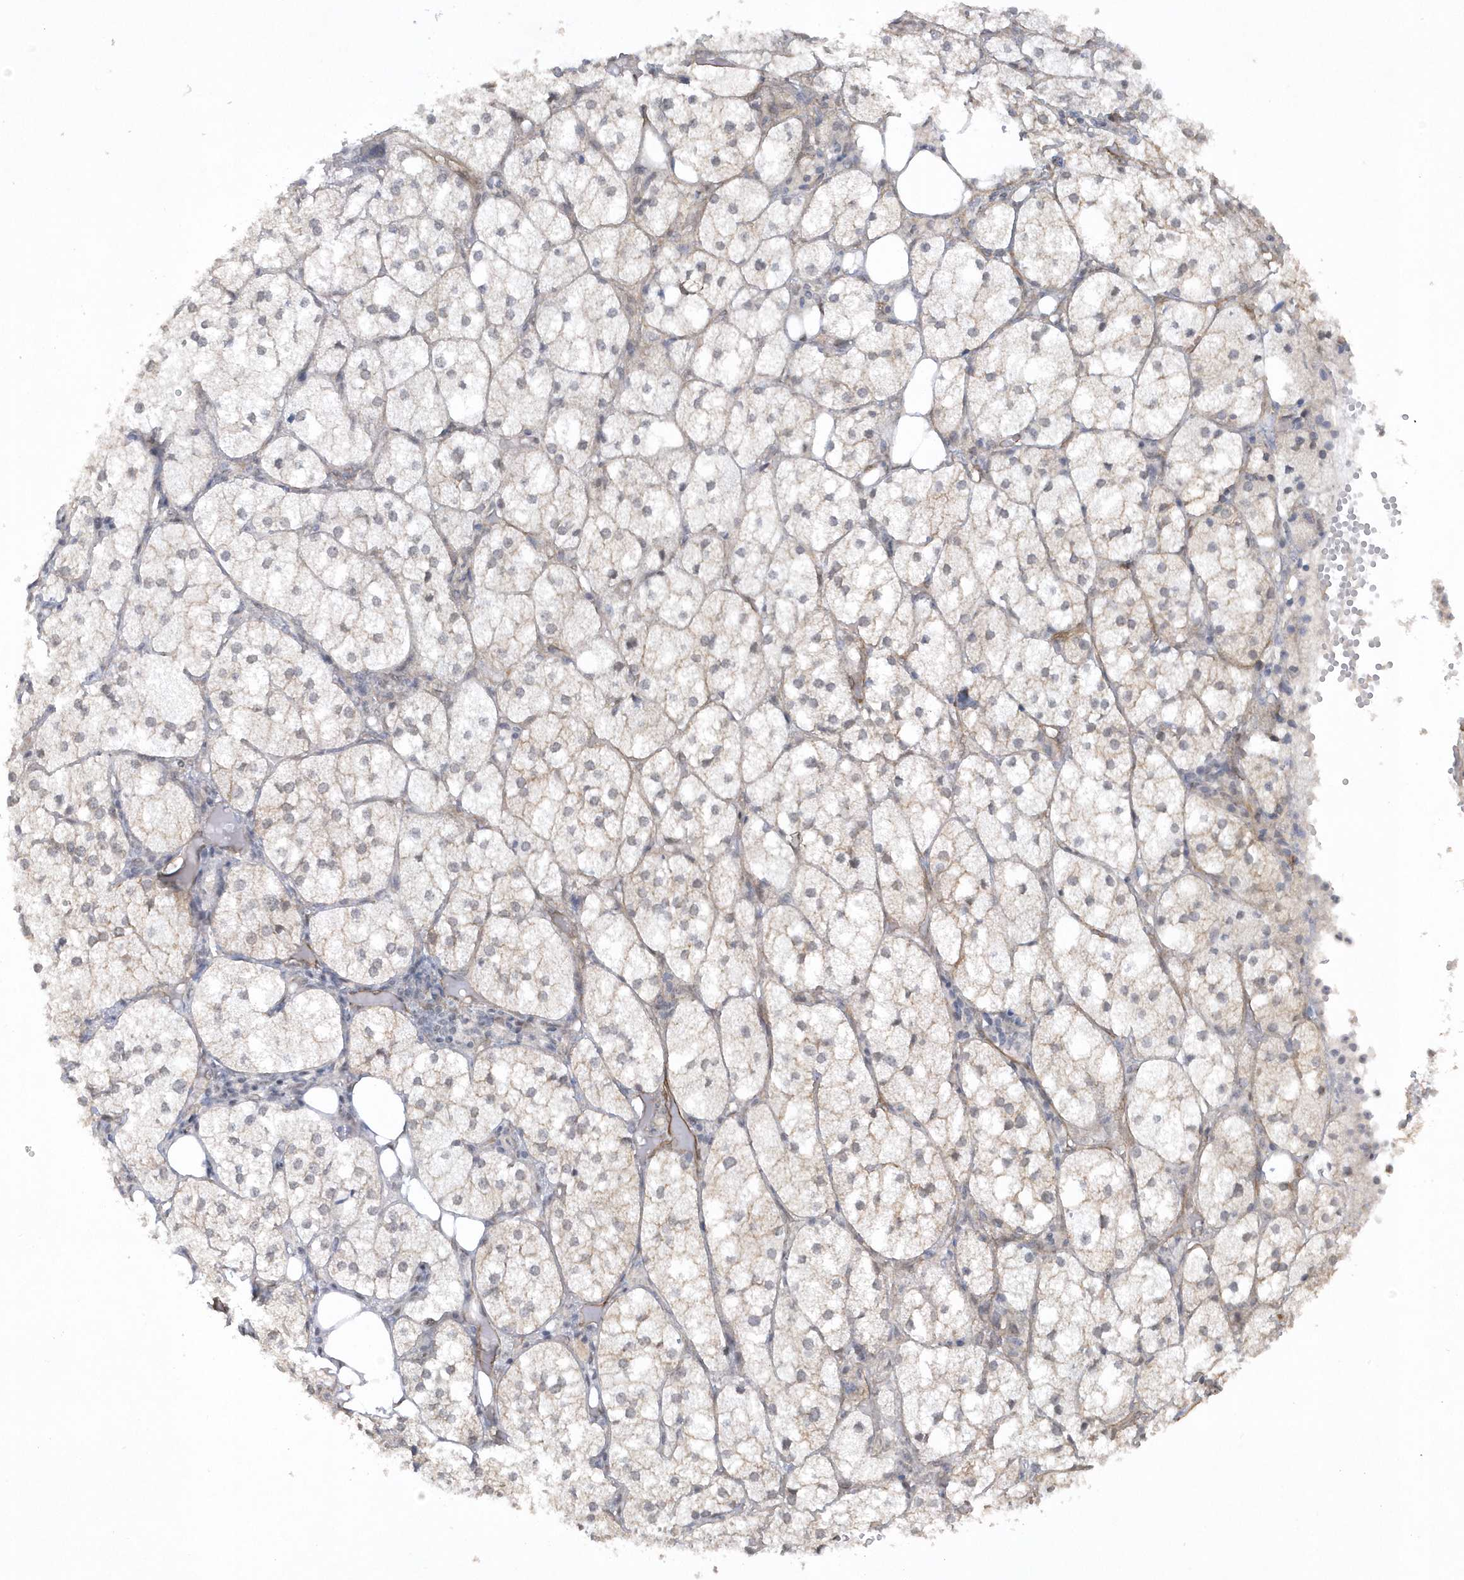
{"staining": {"intensity": "moderate", "quantity": "25%-75%", "location": "cytoplasmic/membranous"}, "tissue": "adrenal gland", "cell_type": "Glandular cells", "image_type": "normal", "snomed": [{"axis": "morphology", "description": "Normal tissue, NOS"}, {"axis": "topography", "description": "Adrenal gland"}], "caption": "About 25%-75% of glandular cells in unremarkable human adrenal gland exhibit moderate cytoplasmic/membranous protein positivity as visualized by brown immunohistochemical staining.", "gene": "RAI14", "patient": {"sex": "female", "age": 61}}